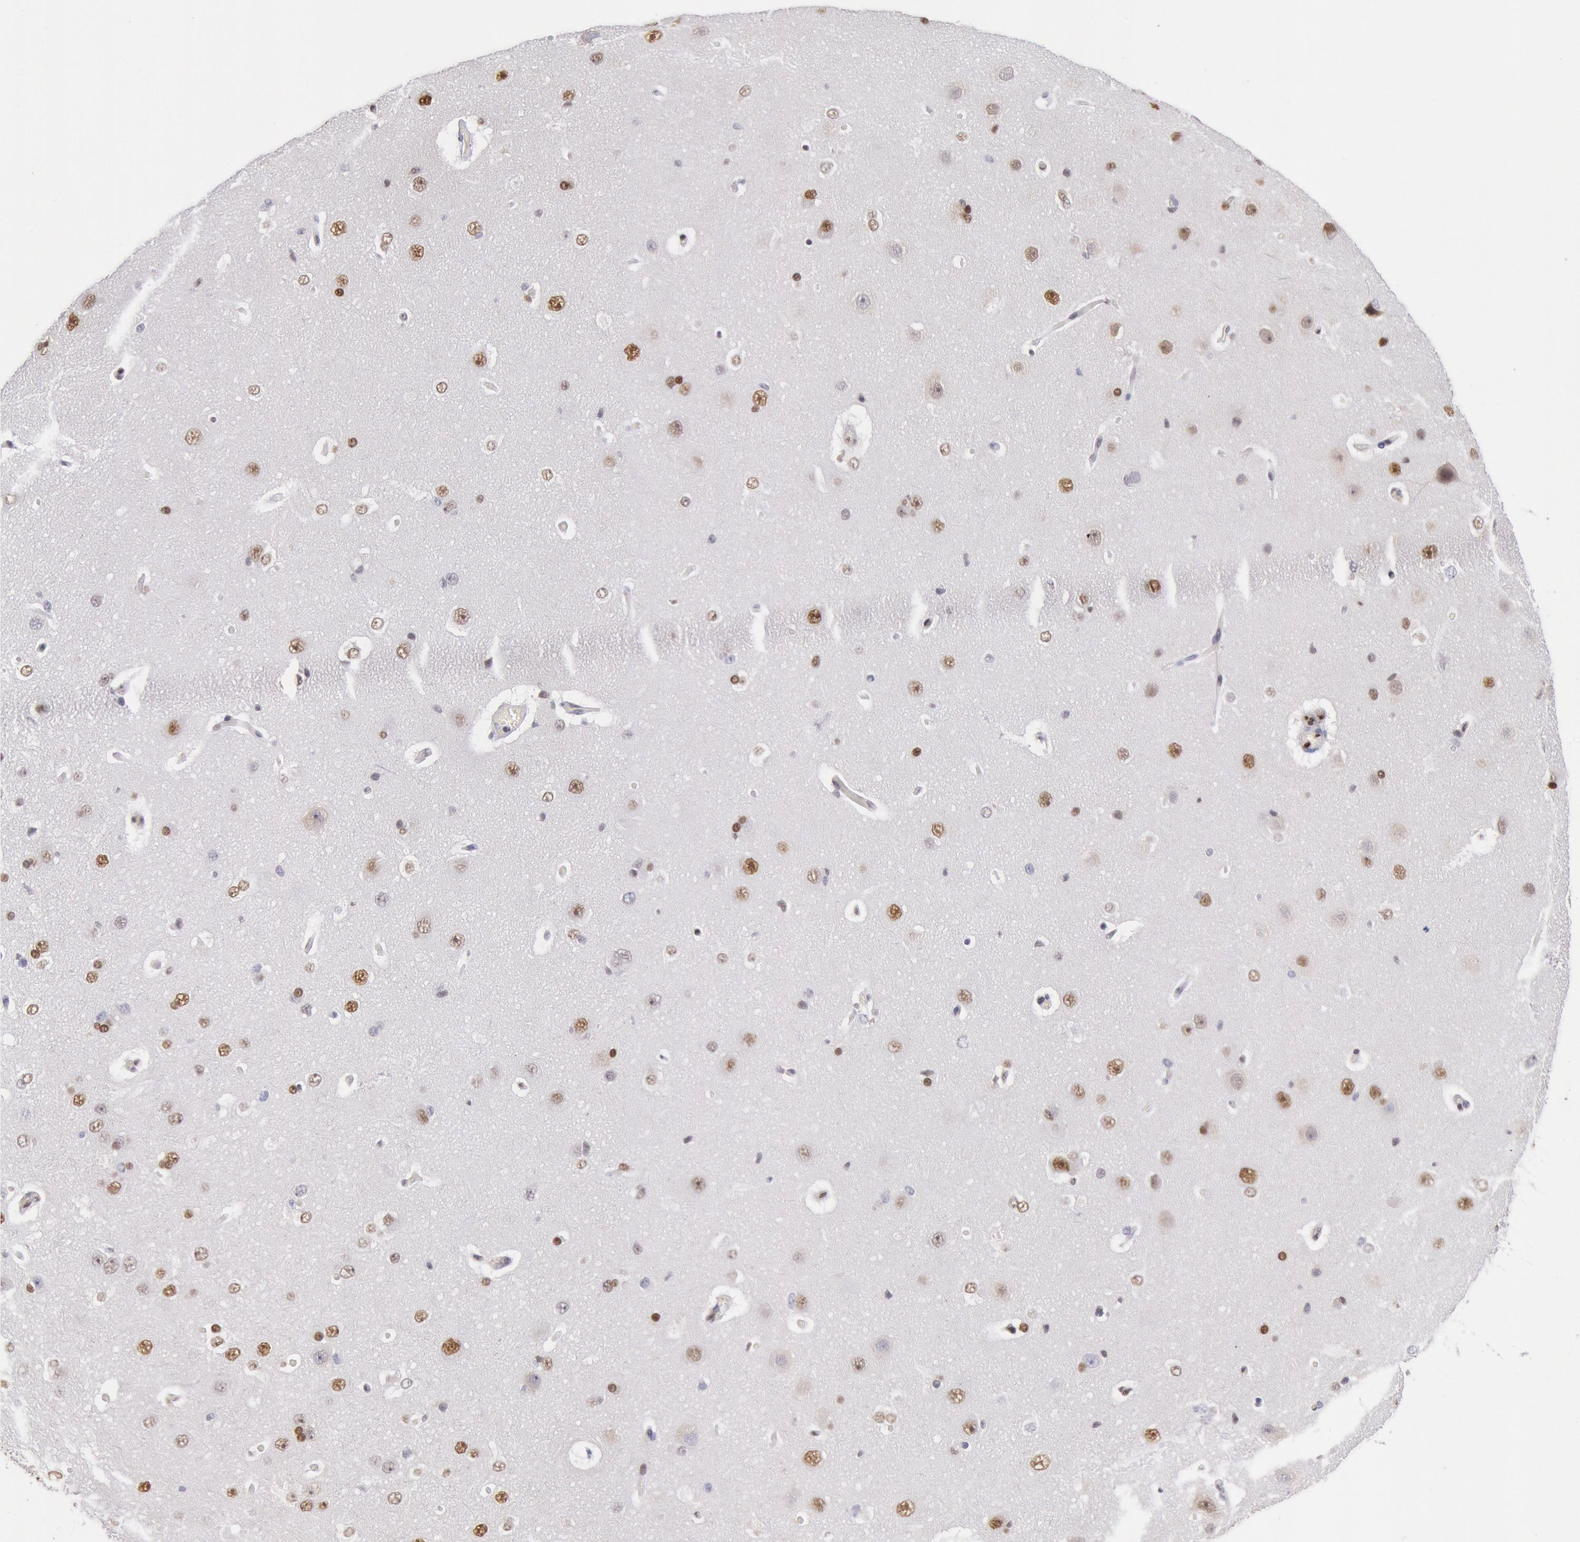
{"staining": {"intensity": "weak", "quantity": "<25%", "location": "cytoplasmic/membranous"}, "tissue": "cerebral cortex", "cell_type": "Endothelial cells", "image_type": "normal", "snomed": [{"axis": "morphology", "description": "Normal tissue, NOS"}, {"axis": "topography", "description": "Cerebral cortex"}], "caption": "The micrograph exhibits no significant positivity in endothelial cells of cerebral cortex. (DAB IHC visualized using brightfield microscopy, high magnification).", "gene": "RPS6KA5", "patient": {"sex": "female", "age": 45}}